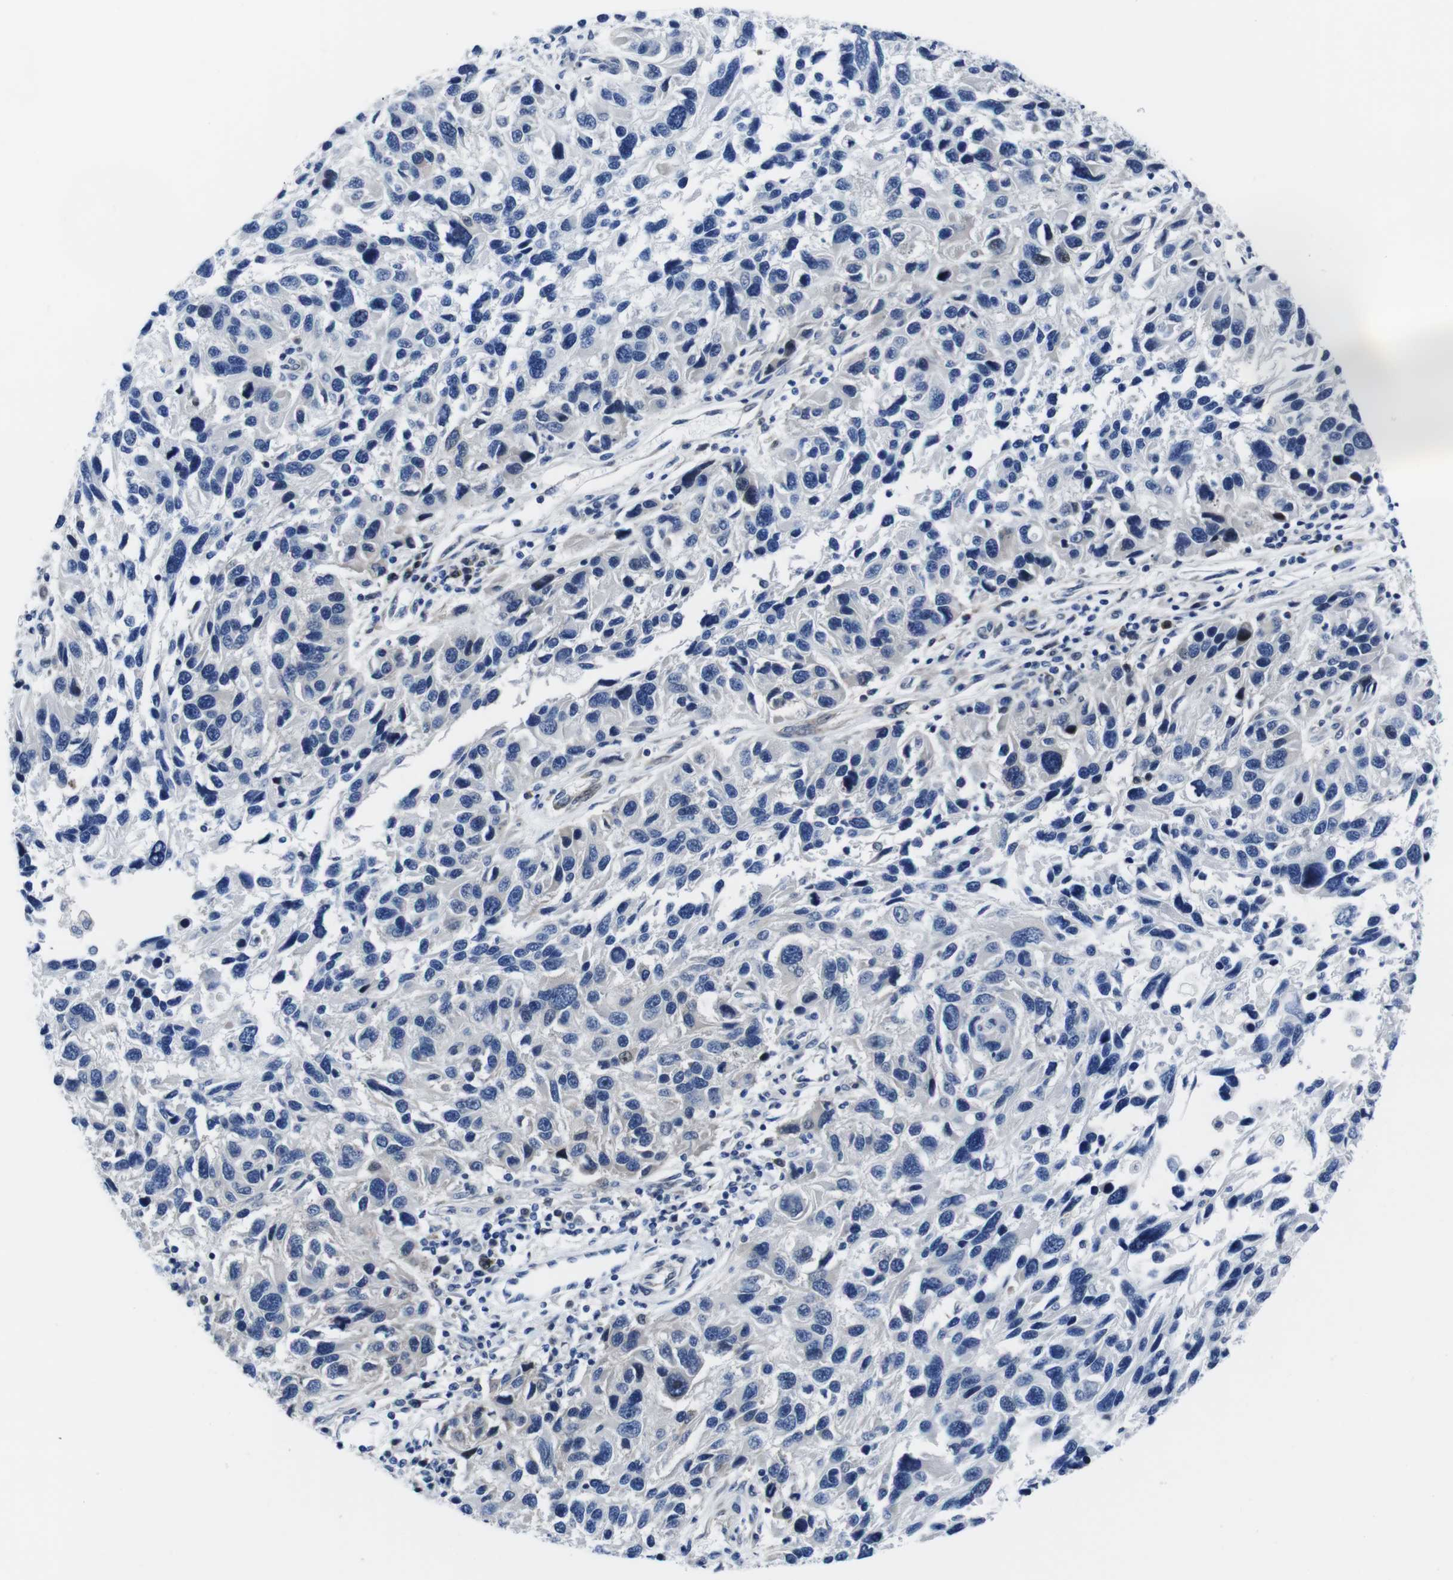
{"staining": {"intensity": "negative", "quantity": "none", "location": "none"}, "tissue": "melanoma", "cell_type": "Tumor cells", "image_type": "cancer", "snomed": [{"axis": "morphology", "description": "Malignant melanoma, NOS"}, {"axis": "topography", "description": "Skin"}], "caption": "A high-resolution histopathology image shows immunohistochemistry staining of melanoma, which exhibits no significant positivity in tumor cells.", "gene": "EIF4A1", "patient": {"sex": "male", "age": 53}}